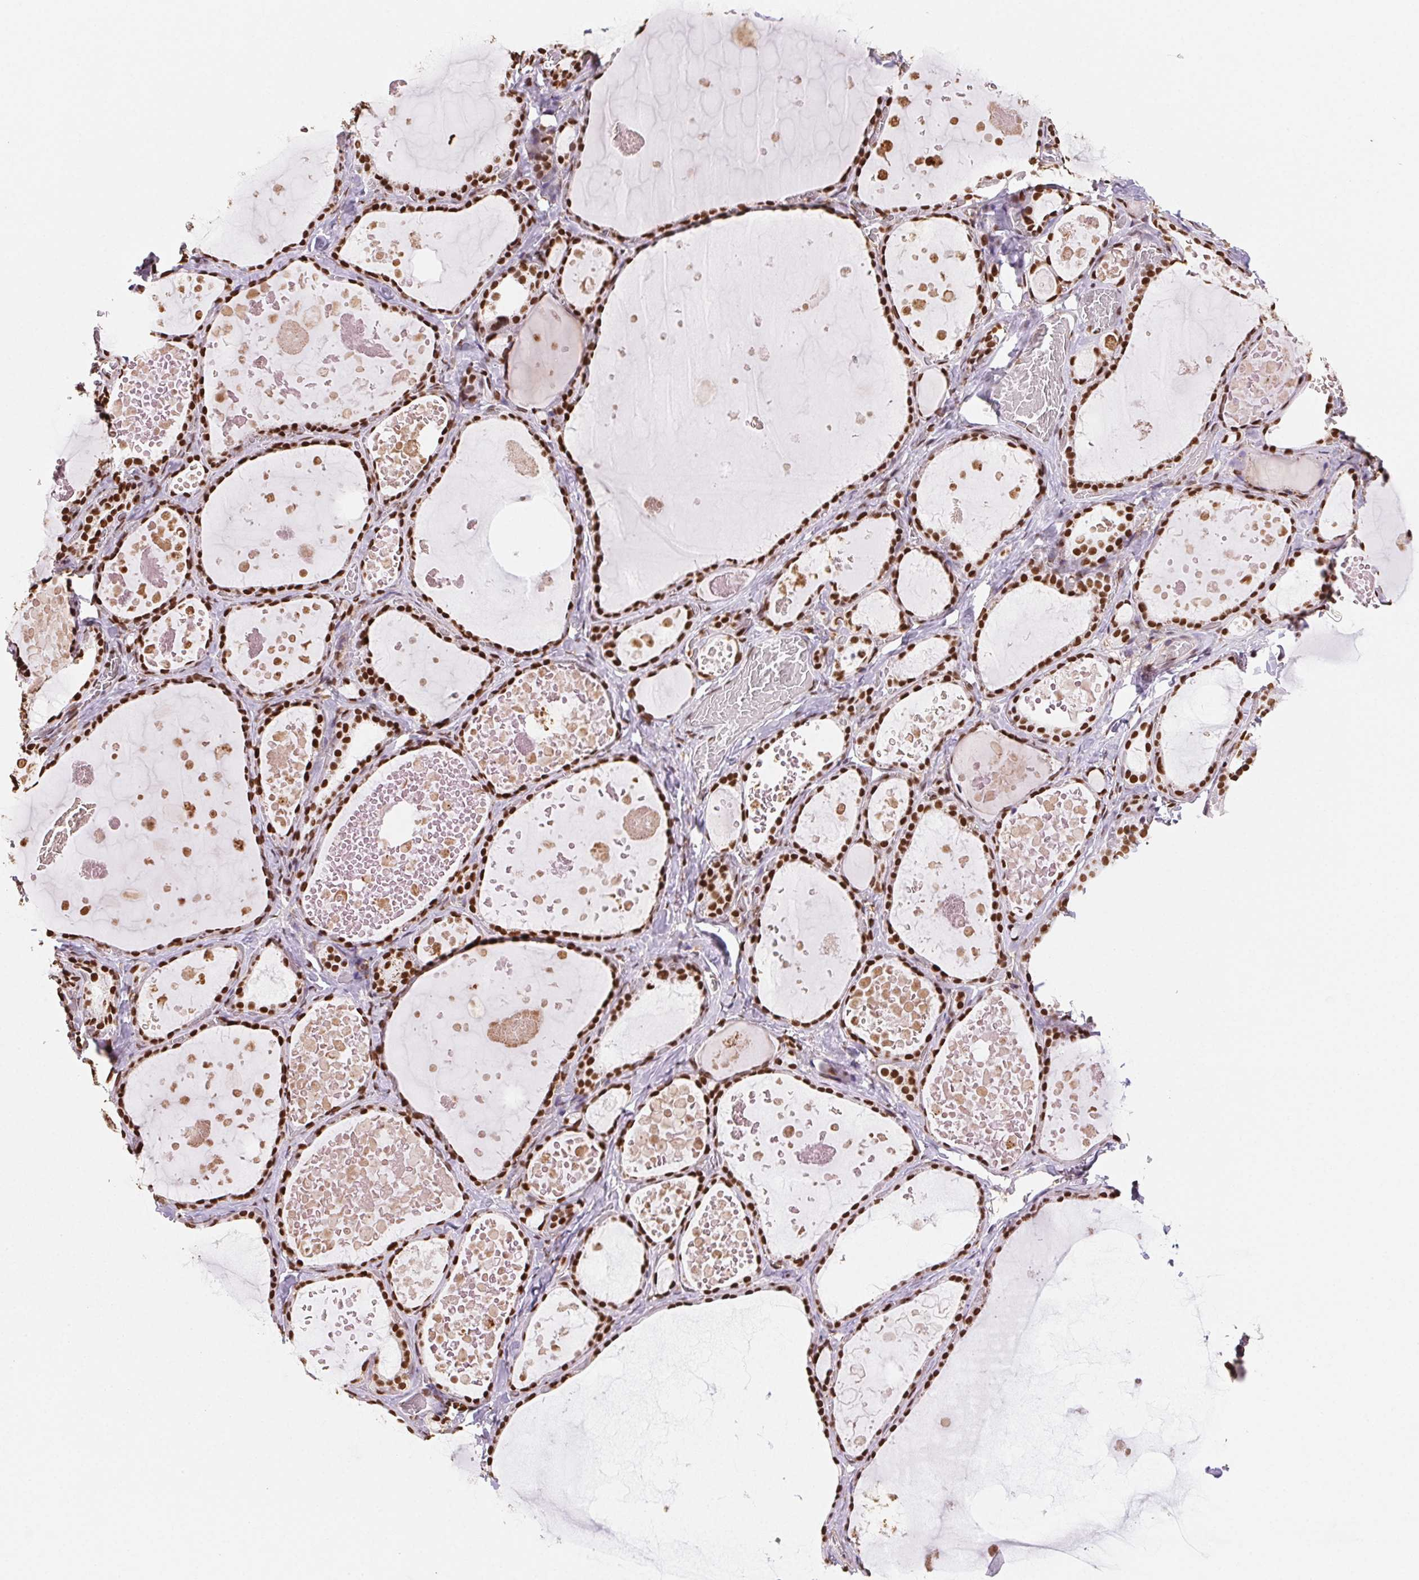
{"staining": {"intensity": "strong", "quantity": ">75%", "location": "nuclear"}, "tissue": "thyroid gland", "cell_type": "Glandular cells", "image_type": "normal", "snomed": [{"axis": "morphology", "description": "Normal tissue, NOS"}, {"axis": "topography", "description": "Thyroid gland"}], "caption": "Immunohistochemical staining of unremarkable human thyroid gland exhibits >75% levels of strong nuclear protein expression in approximately >75% of glandular cells.", "gene": "SETSIP", "patient": {"sex": "female", "age": 56}}